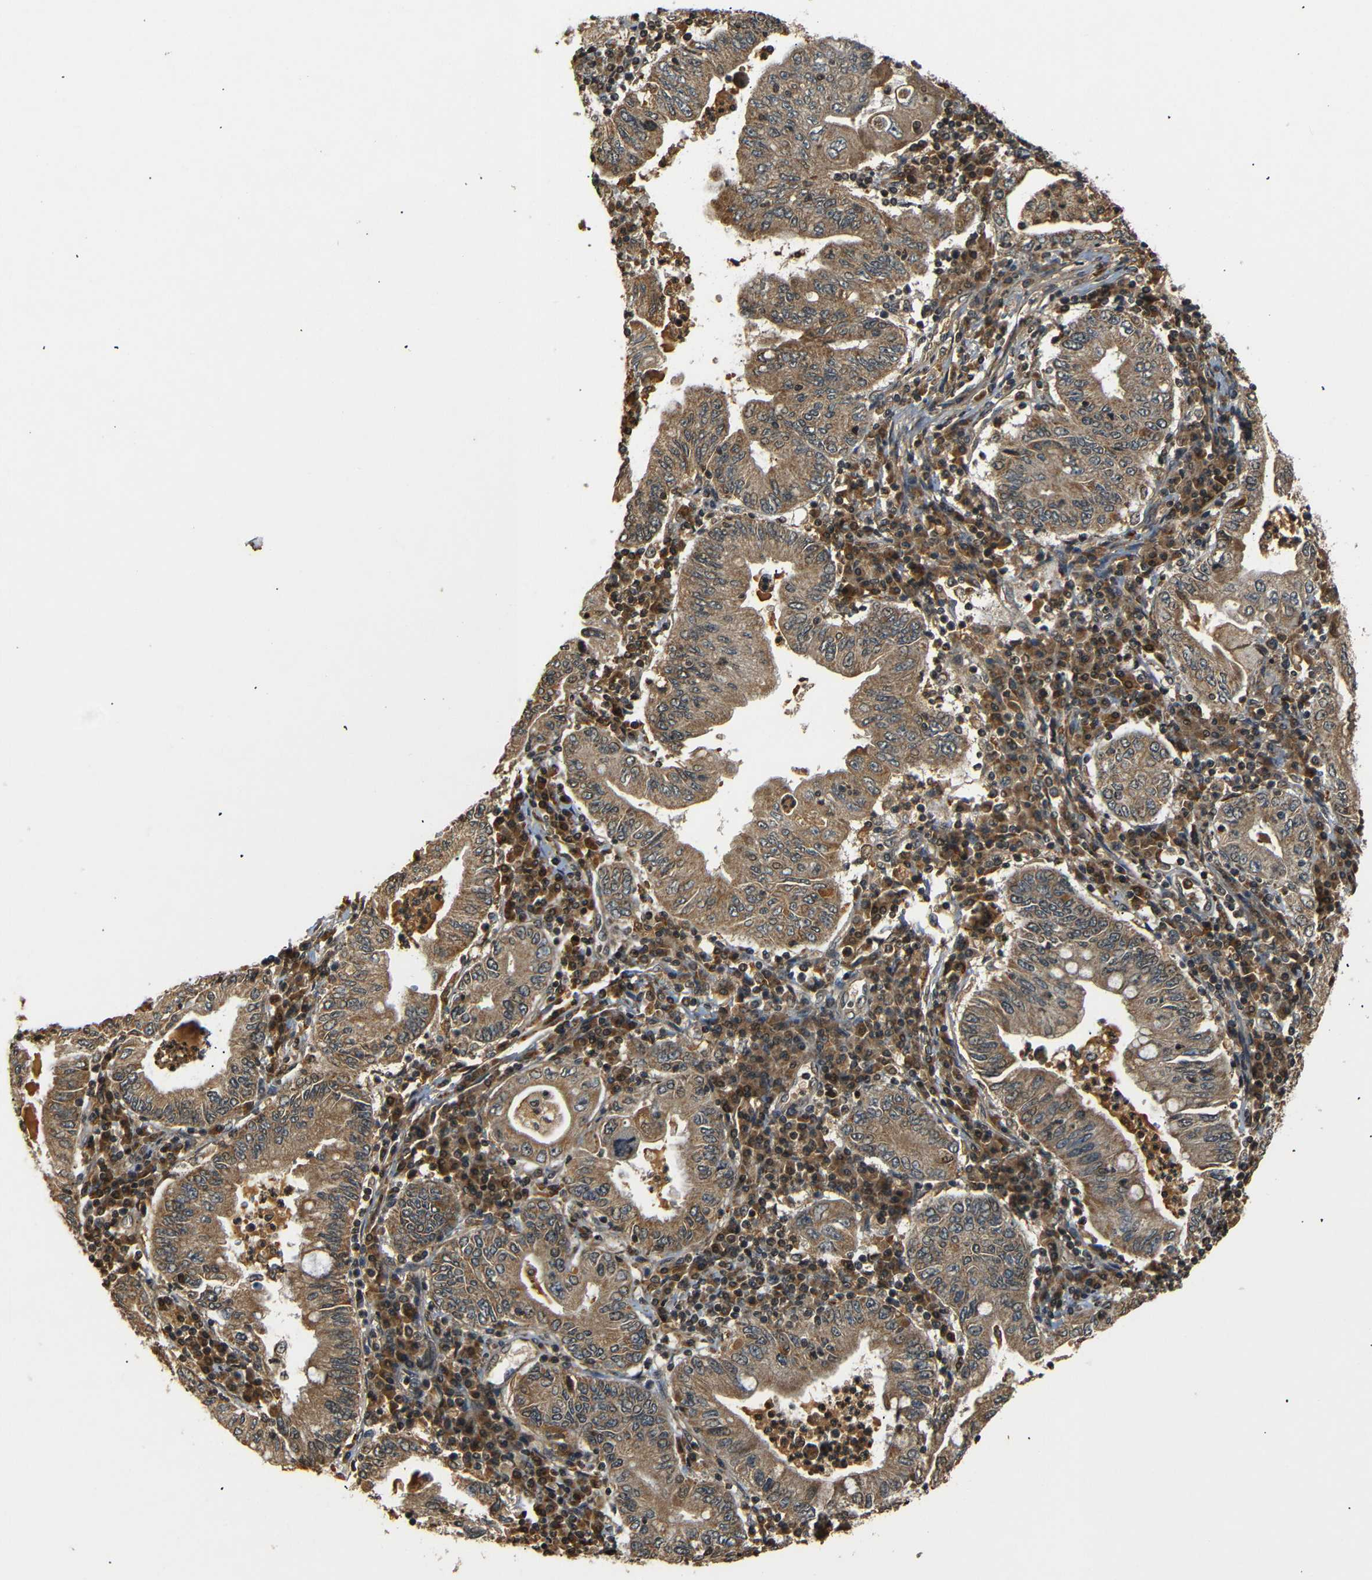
{"staining": {"intensity": "moderate", "quantity": ">75%", "location": "cytoplasmic/membranous"}, "tissue": "stomach cancer", "cell_type": "Tumor cells", "image_type": "cancer", "snomed": [{"axis": "morphology", "description": "Normal tissue, NOS"}, {"axis": "morphology", "description": "Adenocarcinoma, NOS"}, {"axis": "topography", "description": "Esophagus"}, {"axis": "topography", "description": "Stomach, upper"}, {"axis": "topography", "description": "Peripheral nerve tissue"}], "caption": "A histopathology image of adenocarcinoma (stomach) stained for a protein shows moderate cytoplasmic/membranous brown staining in tumor cells.", "gene": "TANK", "patient": {"sex": "male", "age": 62}}